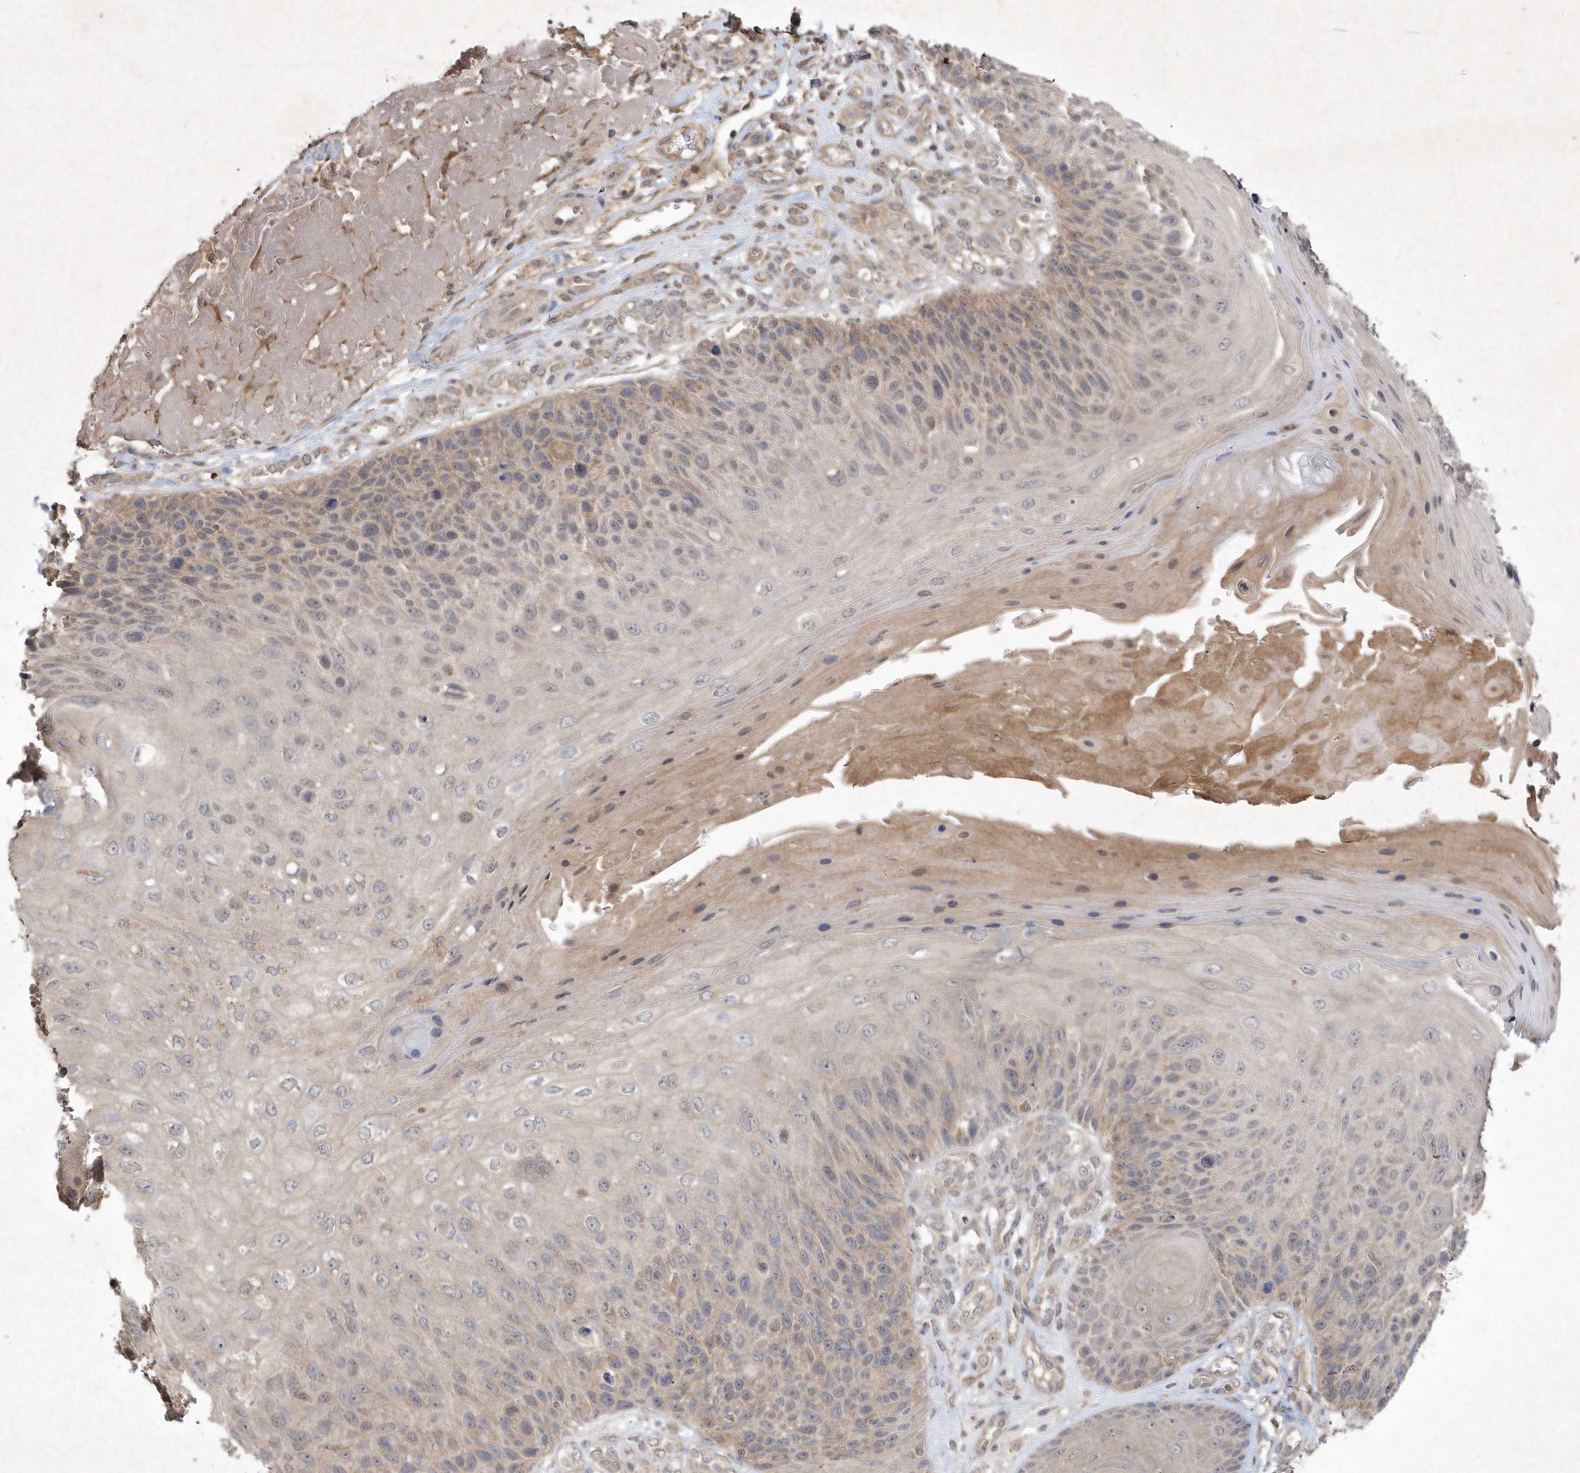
{"staining": {"intensity": "weak", "quantity": "<25%", "location": "cytoplasmic/membranous"}, "tissue": "skin cancer", "cell_type": "Tumor cells", "image_type": "cancer", "snomed": [{"axis": "morphology", "description": "Squamous cell carcinoma, NOS"}, {"axis": "topography", "description": "Skin"}], "caption": "Human skin squamous cell carcinoma stained for a protein using IHC demonstrates no staining in tumor cells.", "gene": "AKR7A2", "patient": {"sex": "female", "age": 88}}